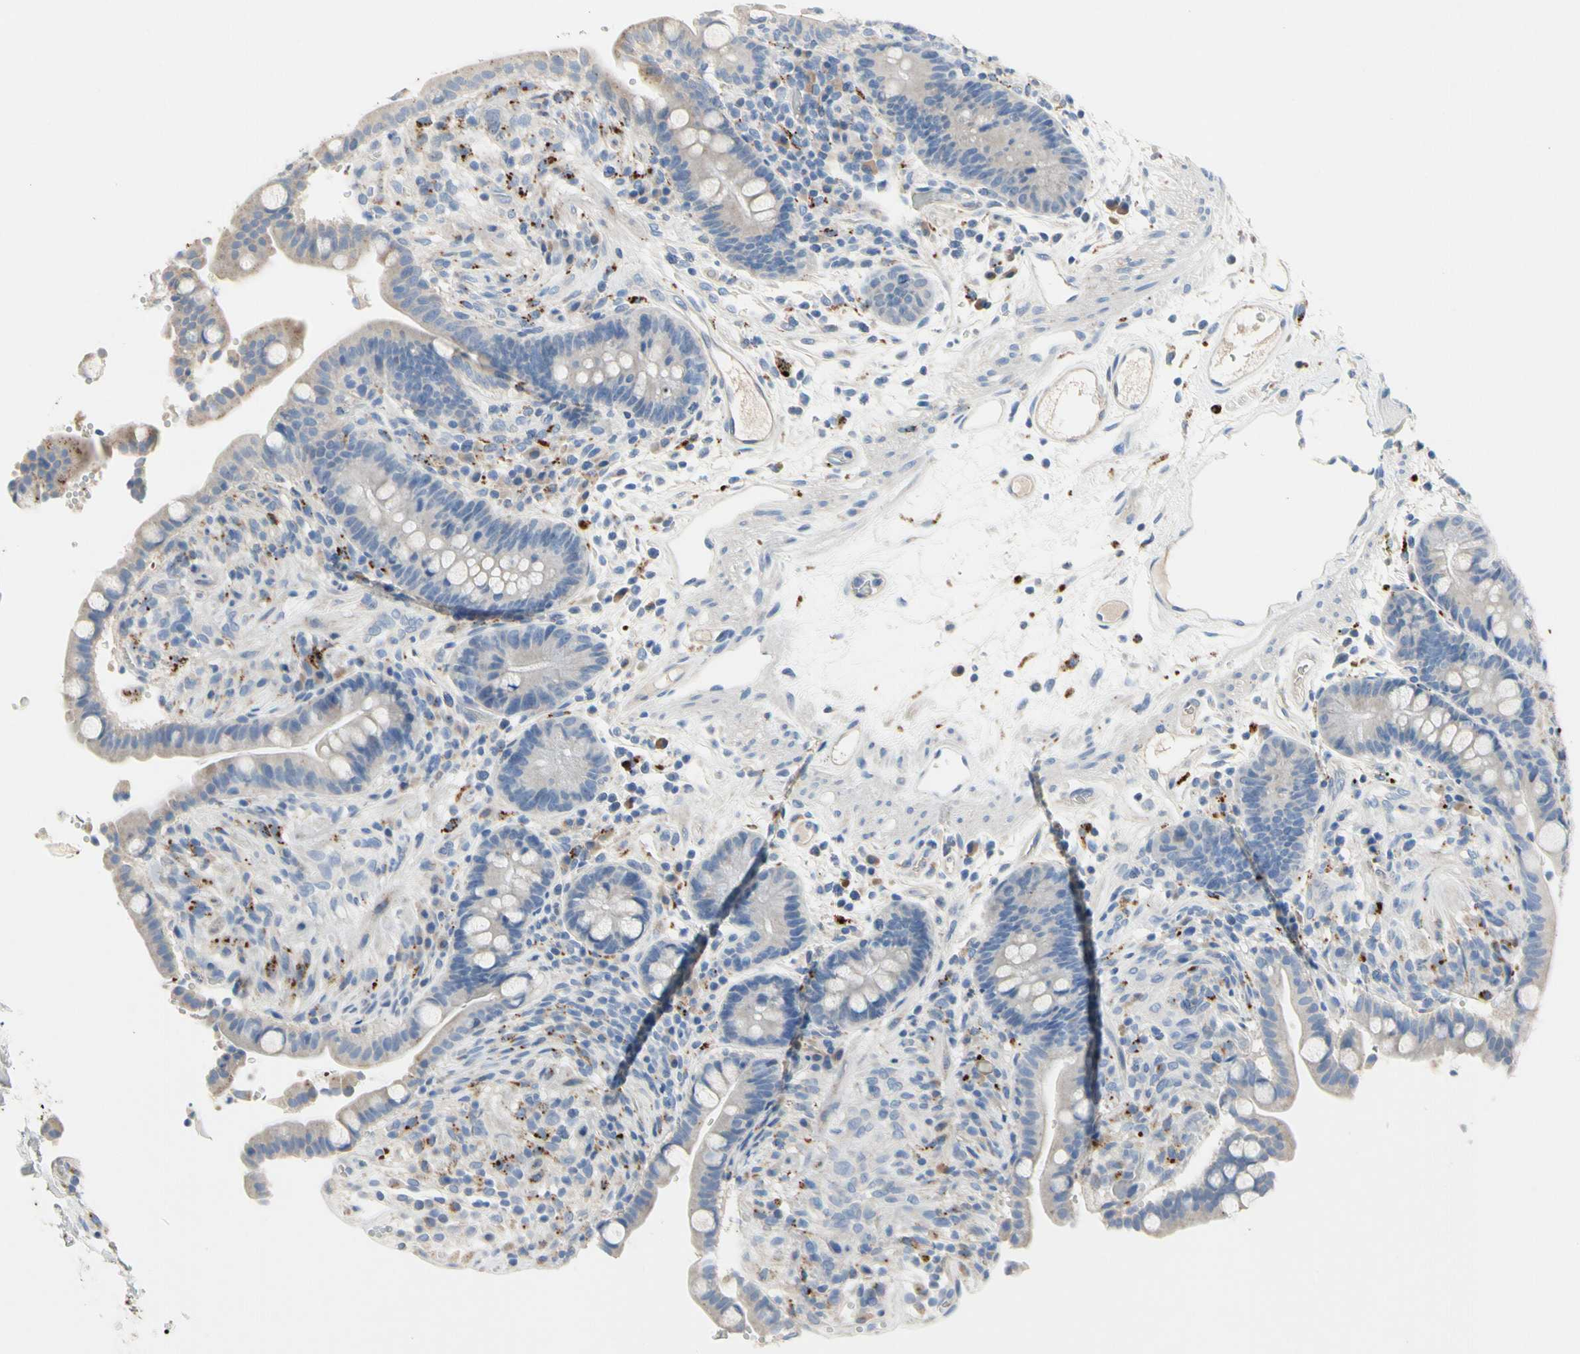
{"staining": {"intensity": "negative", "quantity": "none", "location": "none"}, "tissue": "colon", "cell_type": "Endothelial cells", "image_type": "normal", "snomed": [{"axis": "morphology", "description": "Normal tissue, NOS"}, {"axis": "topography", "description": "Colon"}], "caption": "Immunohistochemistry micrograph of normal colon: human colon stained with DAB reveals no significant protein staining in endothelial cells.", "gene": "RETSAT", "patient": {"sex": "male", "age": 73}}